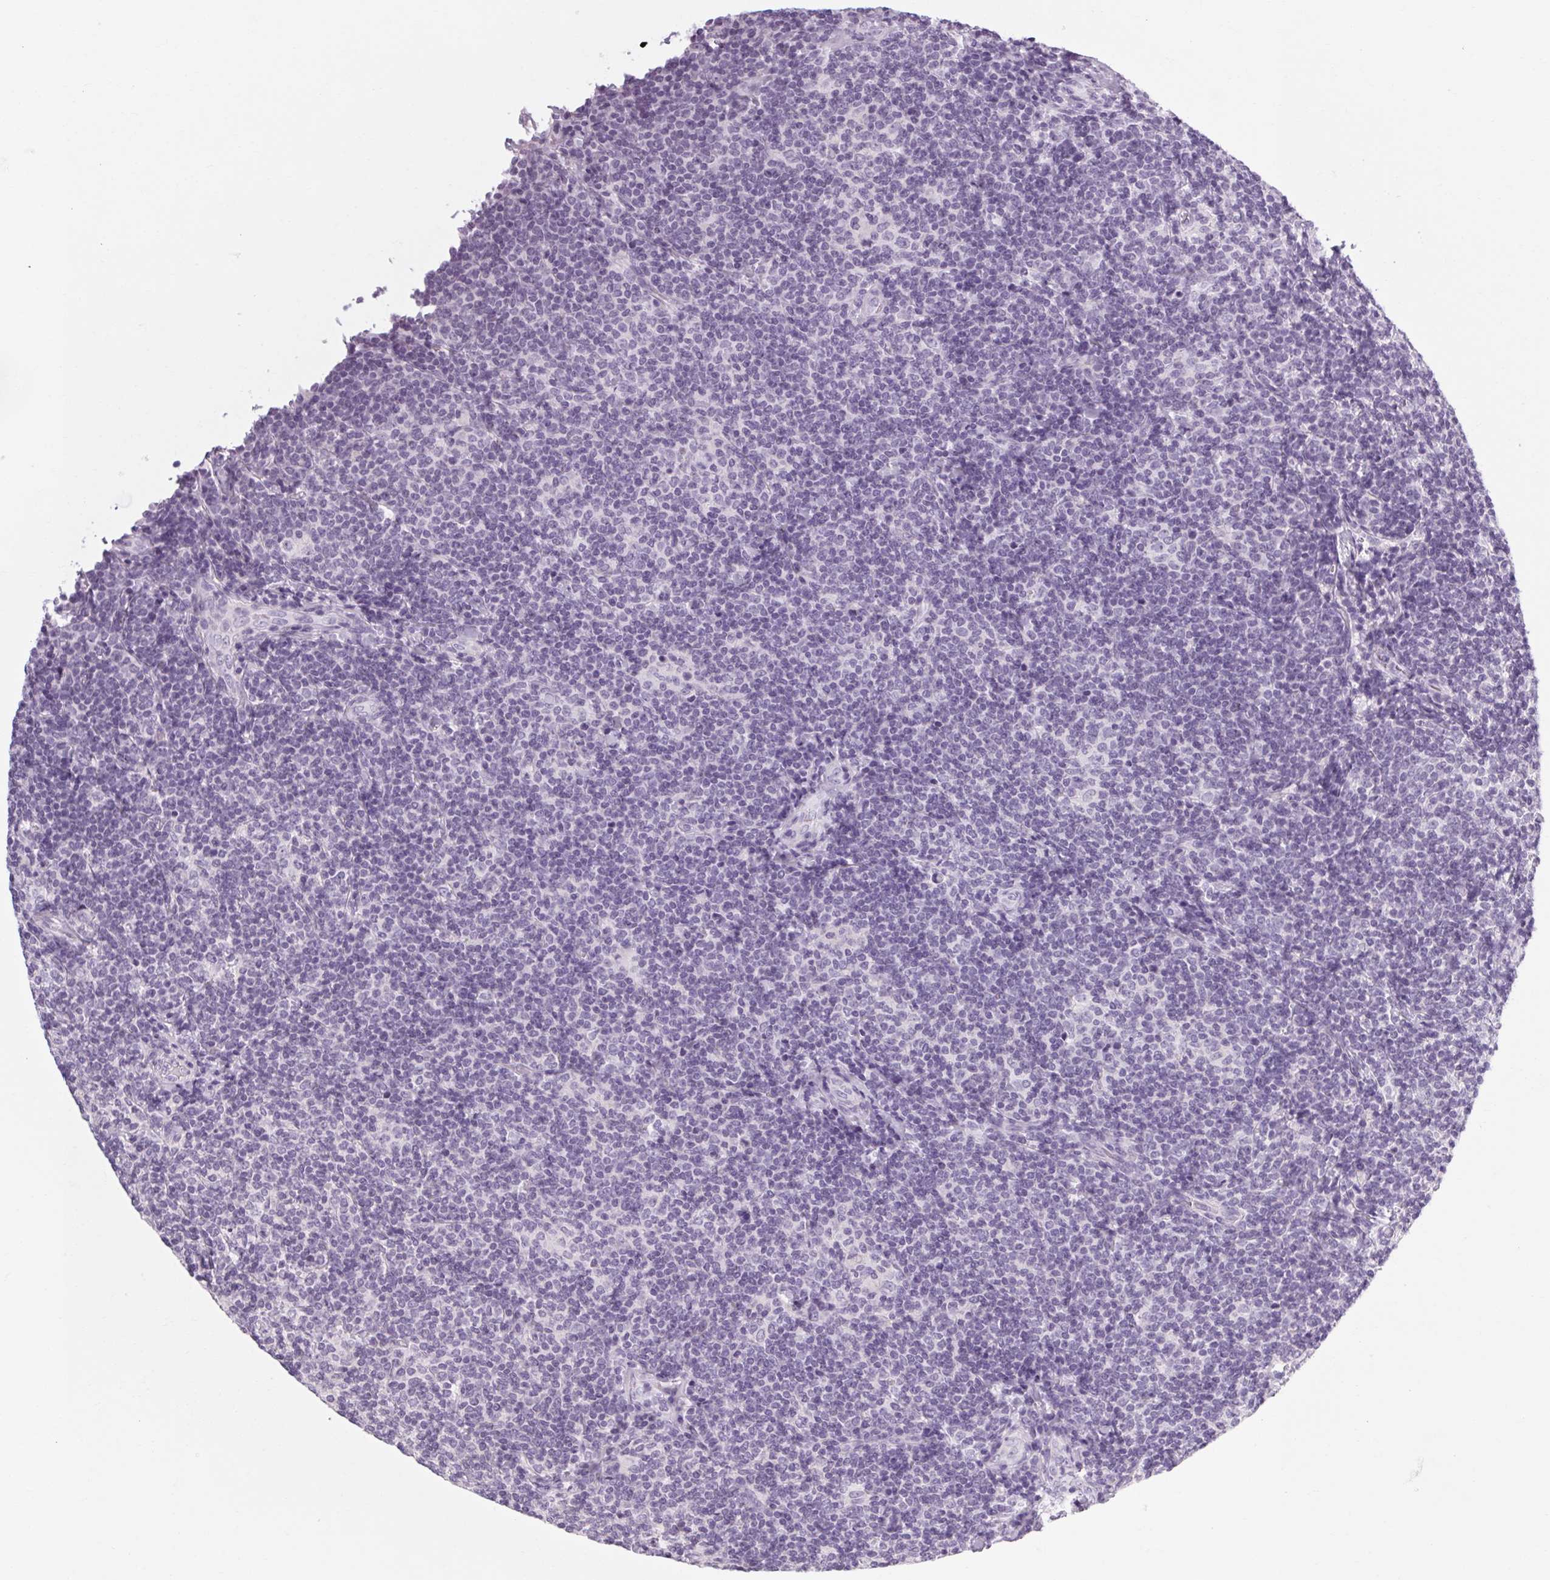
{"staining": {"intensity": "negative", "quantity": "none", "location": "none"}, "tissue": "lymphoma", "cell_type": "Tumor cells", "image_type": "cancer", "snomed": [{"axis": "morphology", "description": "Malignant lymphoma, non-Hodgkin's type, Low grade"}, {"axis": "topography", "description": "Lymph node"}], "caption": "This is a micrograph of immunohistochemistry staining of low-grade malignant lymphoma, non-Hodgkin's type, which shows no expression in tumor cells. Brightfield microscopy of IHC stained with DAB (3,3'-diaminobenzidine) (brown) and hematoxylin (blue), captured at high magnification.", "gene": "POMC", "patient": {"sex": "female", "age": 56}}